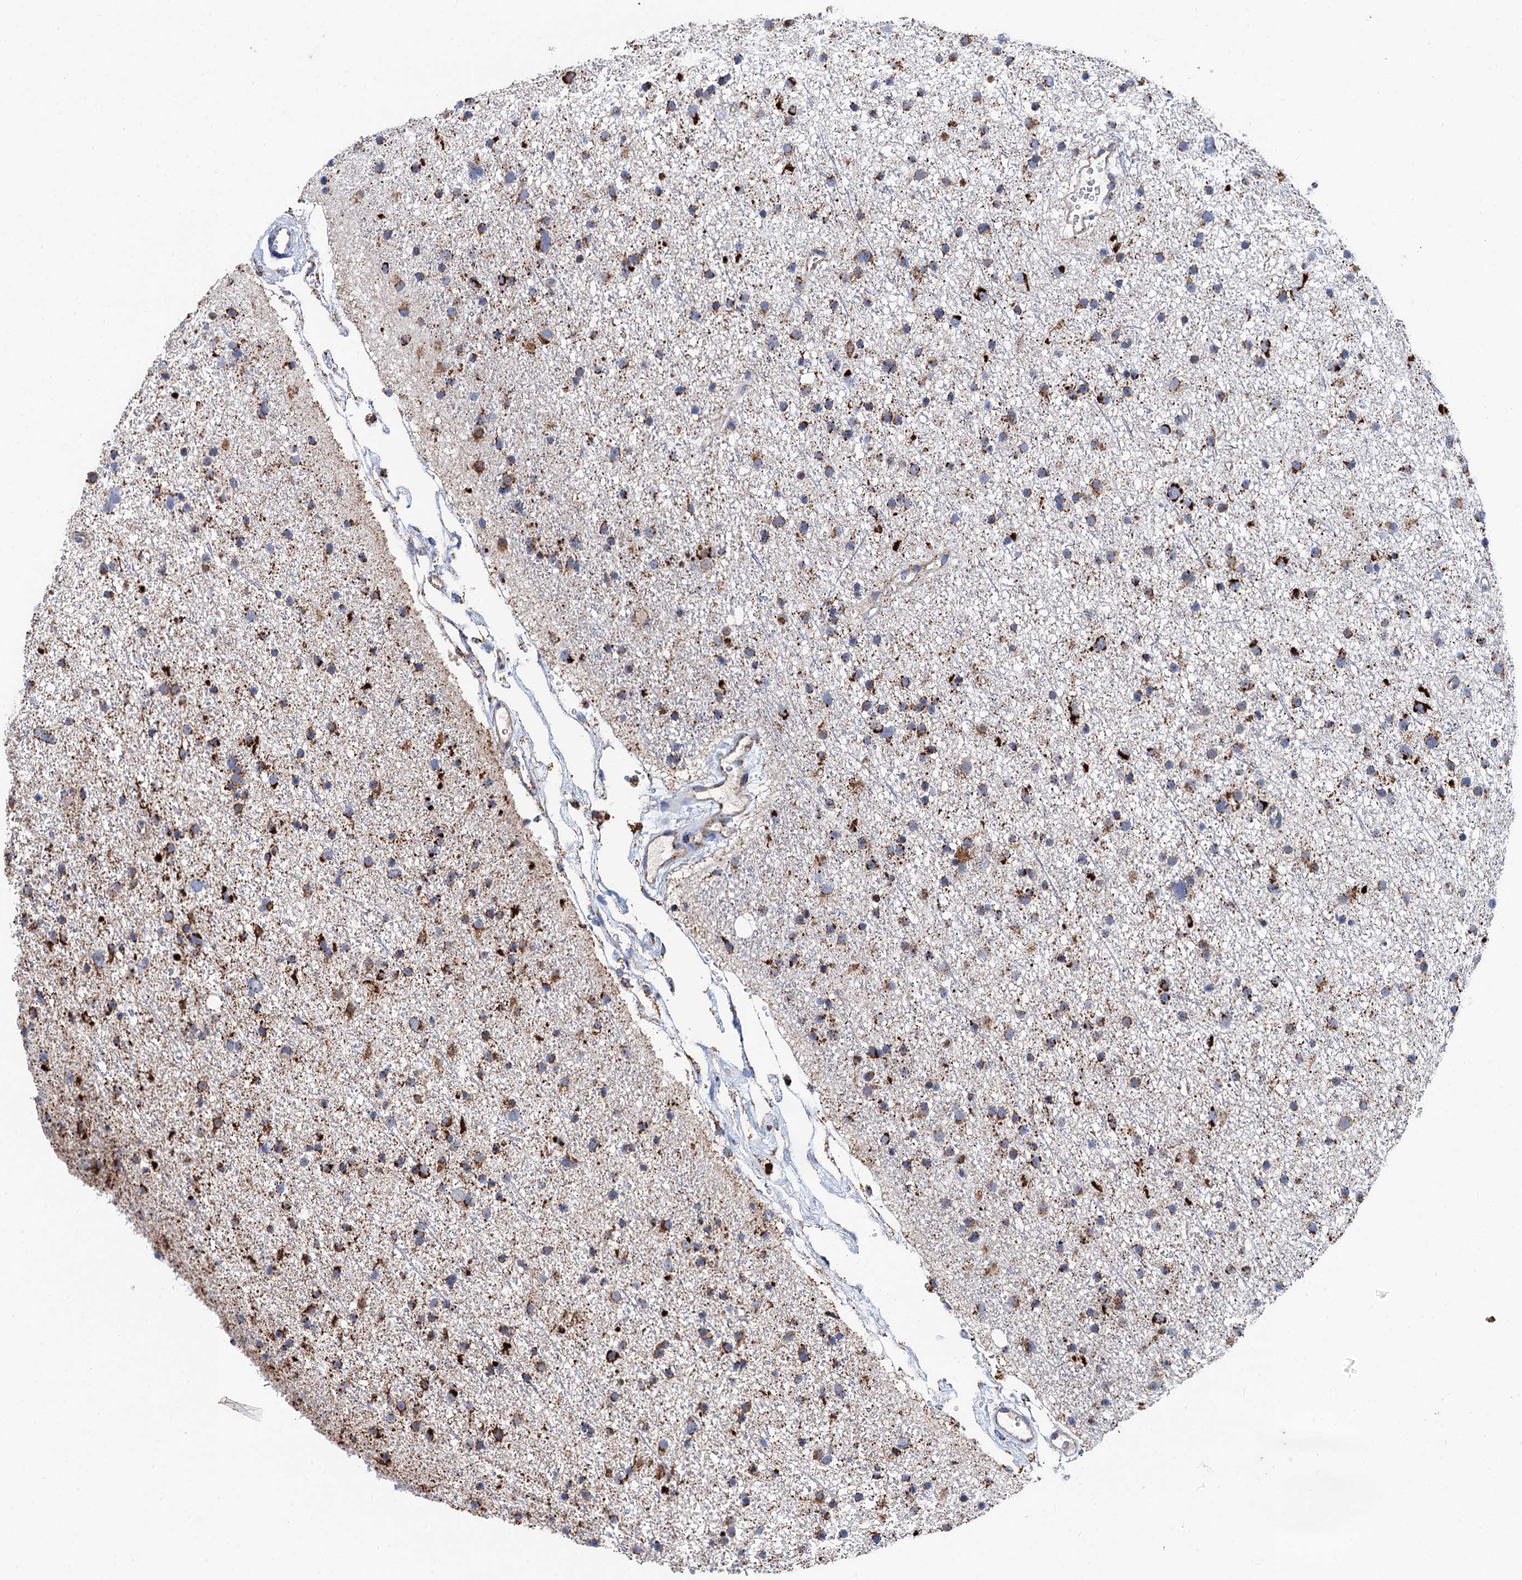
{"staining": {"intensity": "strong", "quantity": ">75%", "location": "cytoplasmic/membranous"}, "tissue": "glioma", "cell_type": "Tumor cells", "image_type": "cancer", "snomed": [{"axis": "morphology", "description": "Glioma, malignant, Low grade"}, {"axis": "topography", "description": "Cerebral cortex"}], "caption": "This is a histology image of immunohistochemistry staining of glioma, which shows strong staining in the cytoplasmic/membranous of tumor cells.", "gene": "IVD", "patient": {"sex": "female", "age": 39}}